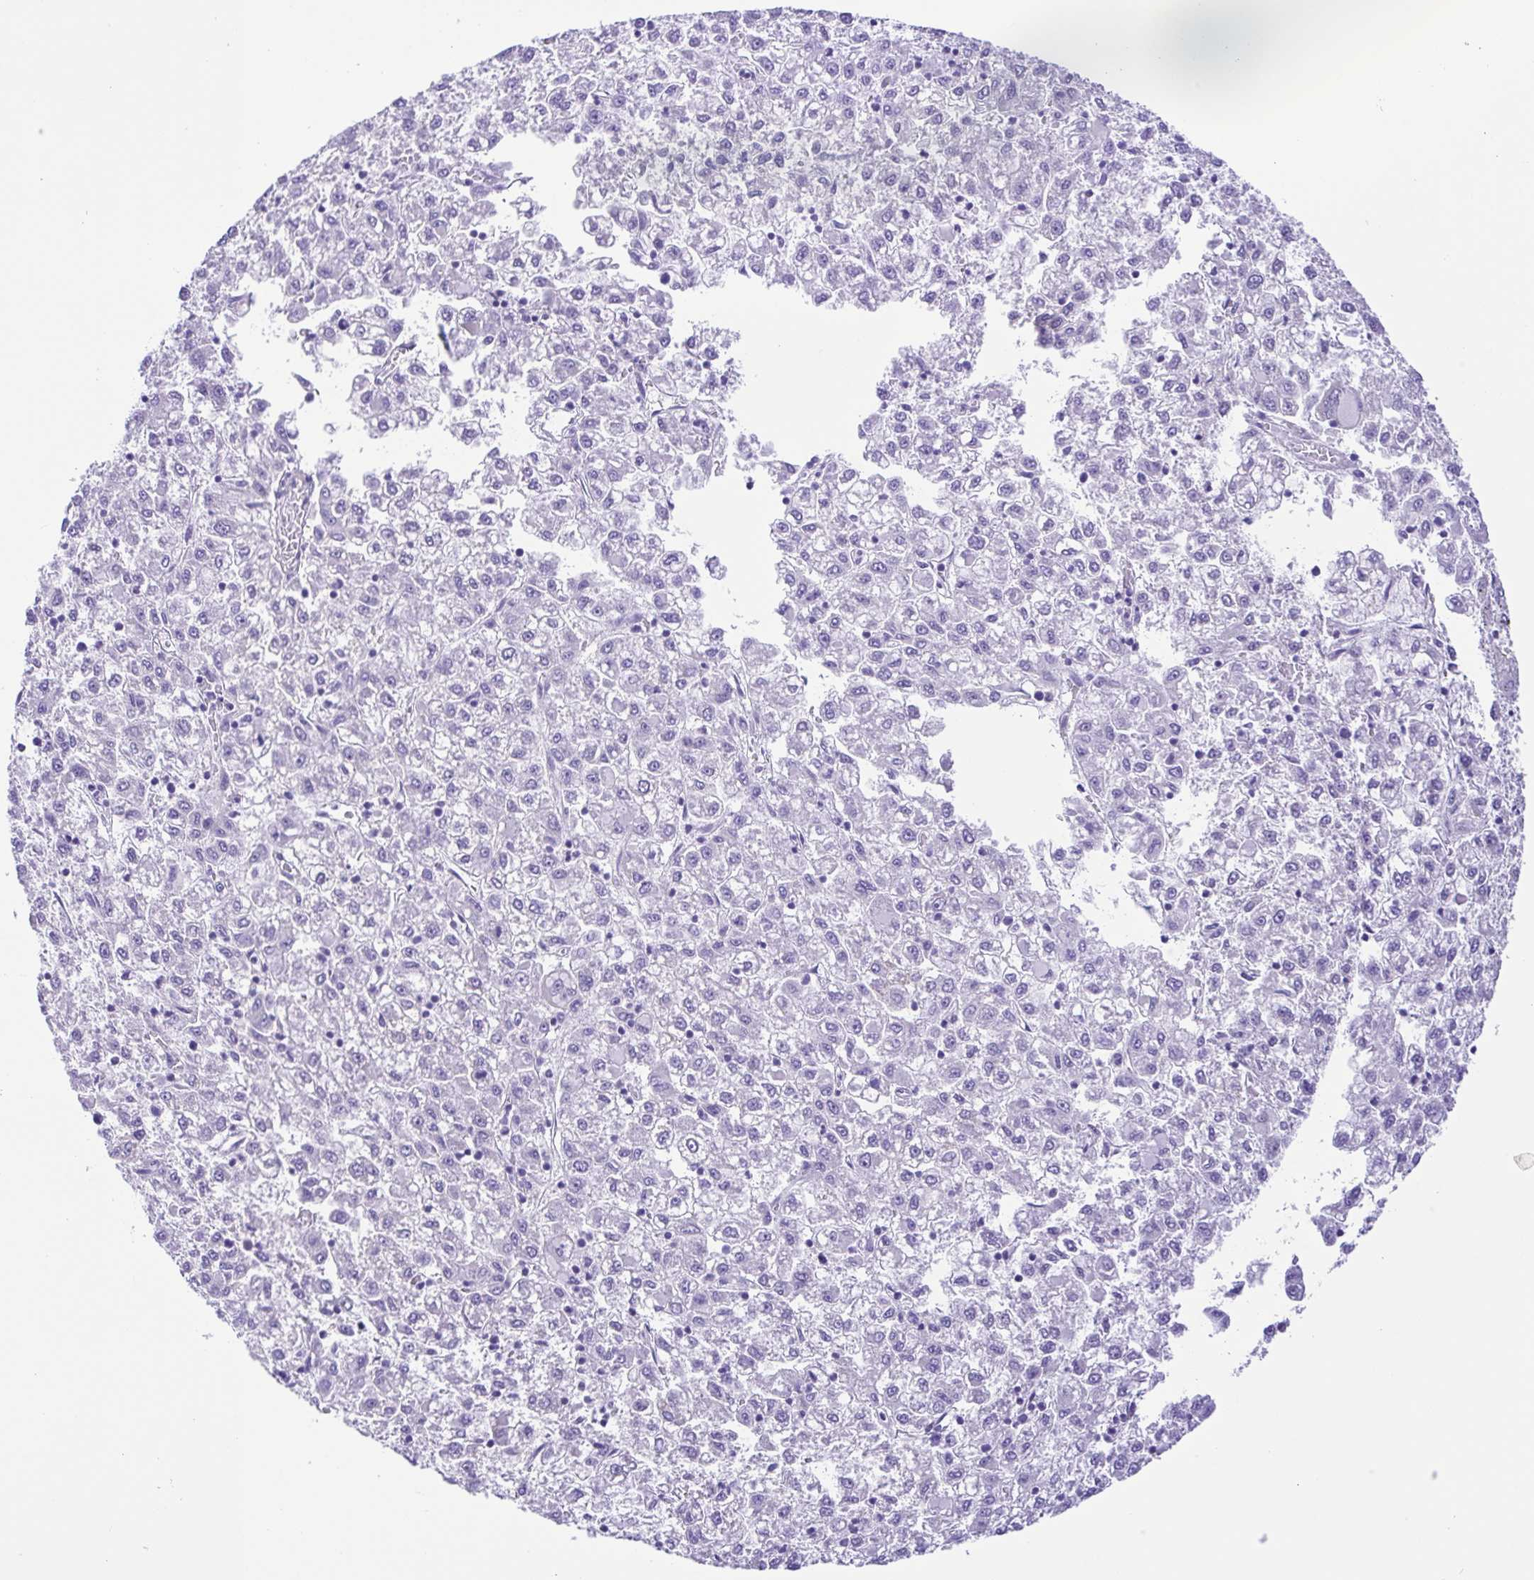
{"staining": {"intensity": "negative", "quantity": "none", "location": "none"}, "tissue": "liver cancer", "cell_type": "Tumor cells", "image_type": "cancer", "snomed": [{"axis": "morphology", "description": "Carcinoma, Hepatocellular, NOS"}, {"axis": "topography", "description": "Liver"}], "caption": "A high-resolution micrograph shows immunohistochemistry (IHC) staining of liver cancer, which displays no significant expression in tumor cells.", "gene": "ISM2", "patient": {"sex": "male", "age": 40}}